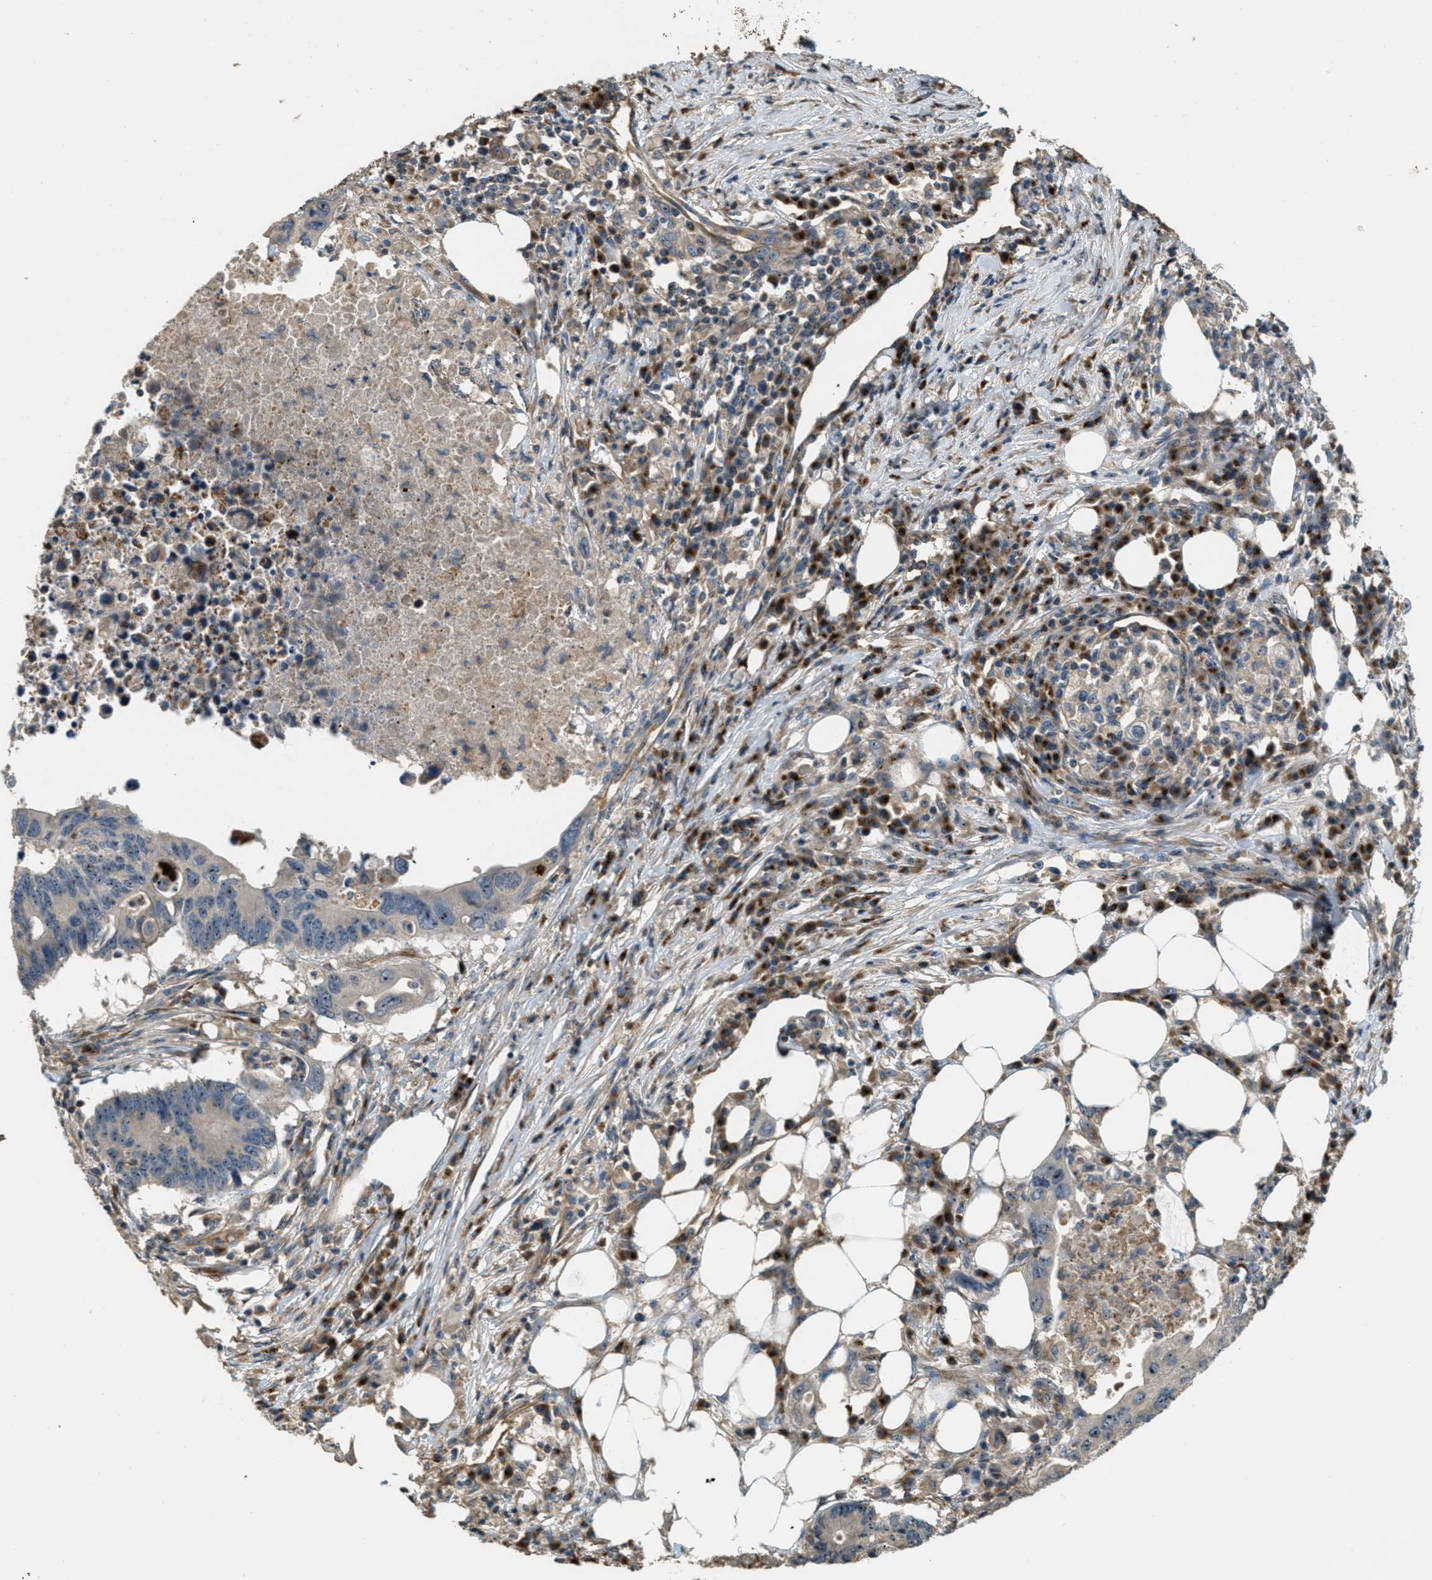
{"staining": {"intensity": "weak", "quantity": ">75%", "location": "nuclear"}, "tissue": "colorectal cancer", "cell_type": "Tumor cells", "image_type": "cancer", "snomed": [{"axis": "morphology", "description": "Adenocarcinoma, NOS"}, {"axis": "topography", "description": "Colon"}], "caption": "This image demonstrates colorectal cancer (adenocarcinoma) stained with immunohistochemistry (IHC) to label a protein in brown. The nuclear of tumor cells show weak positivity for the protein. Nuclei are counter-stained blue.", "gene": "LRP12", "patient": {"sex": "male", "age": 71}}